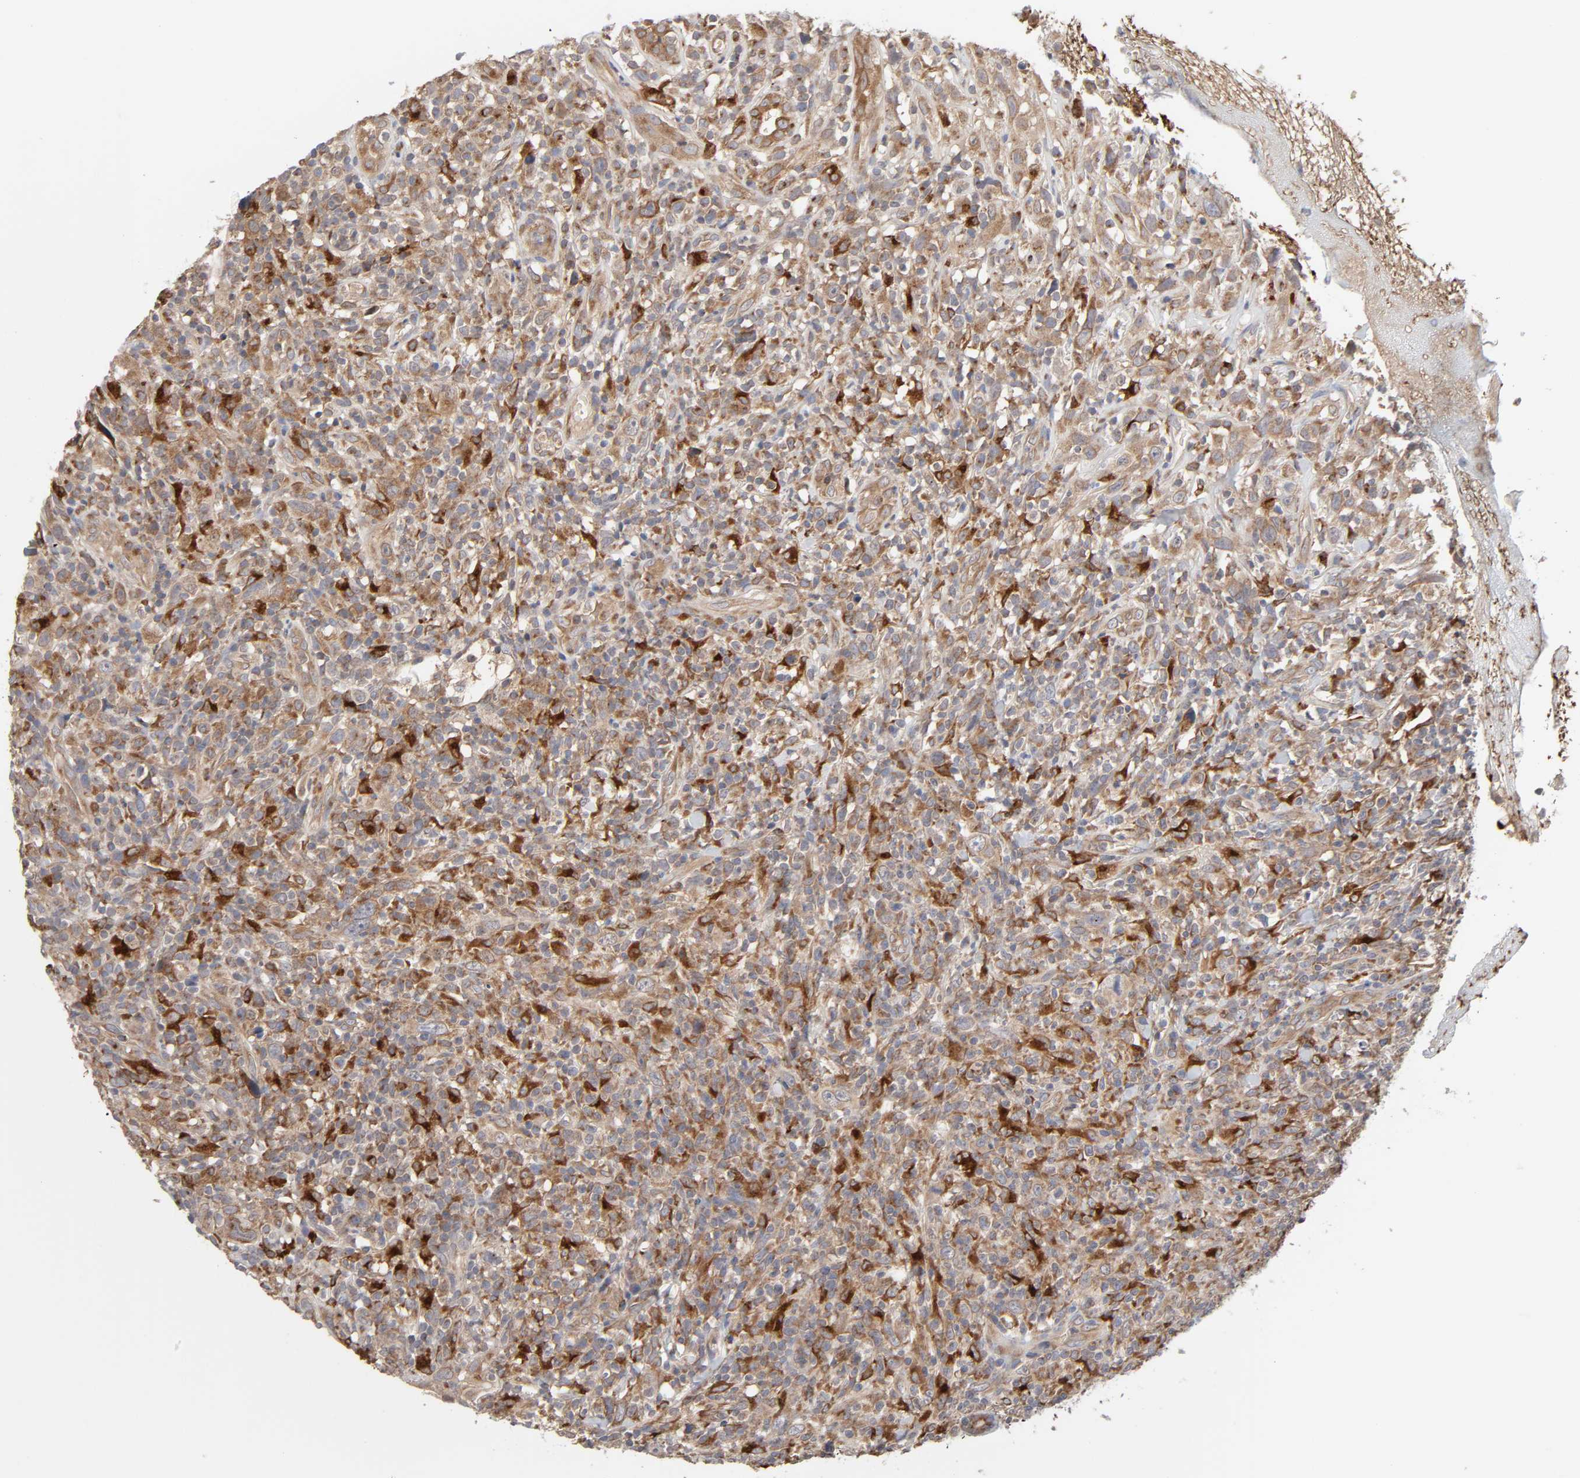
{"staining": {"intensity": "moderate", "quantity": ">75%", "location": "cytoplasmic/membranous"}, "tissue": "thyroid cancer", "cell_type": "Tumor cells", "image_type": "cancer", "snomed": [{"axis": "morphology", "description": "Carcinoma, NOS"}, {"axis": "topography", "description": "Thyroid gland"}], "caption": "Thyroid cancer (carcinoma) stained with DAB IHC reveals medium levels of moderate cytoplasmic/membranous staining in about >75% of tumor cells.", "gene": "GNPTG", "patient": {"sex": "female", "age": 77}}